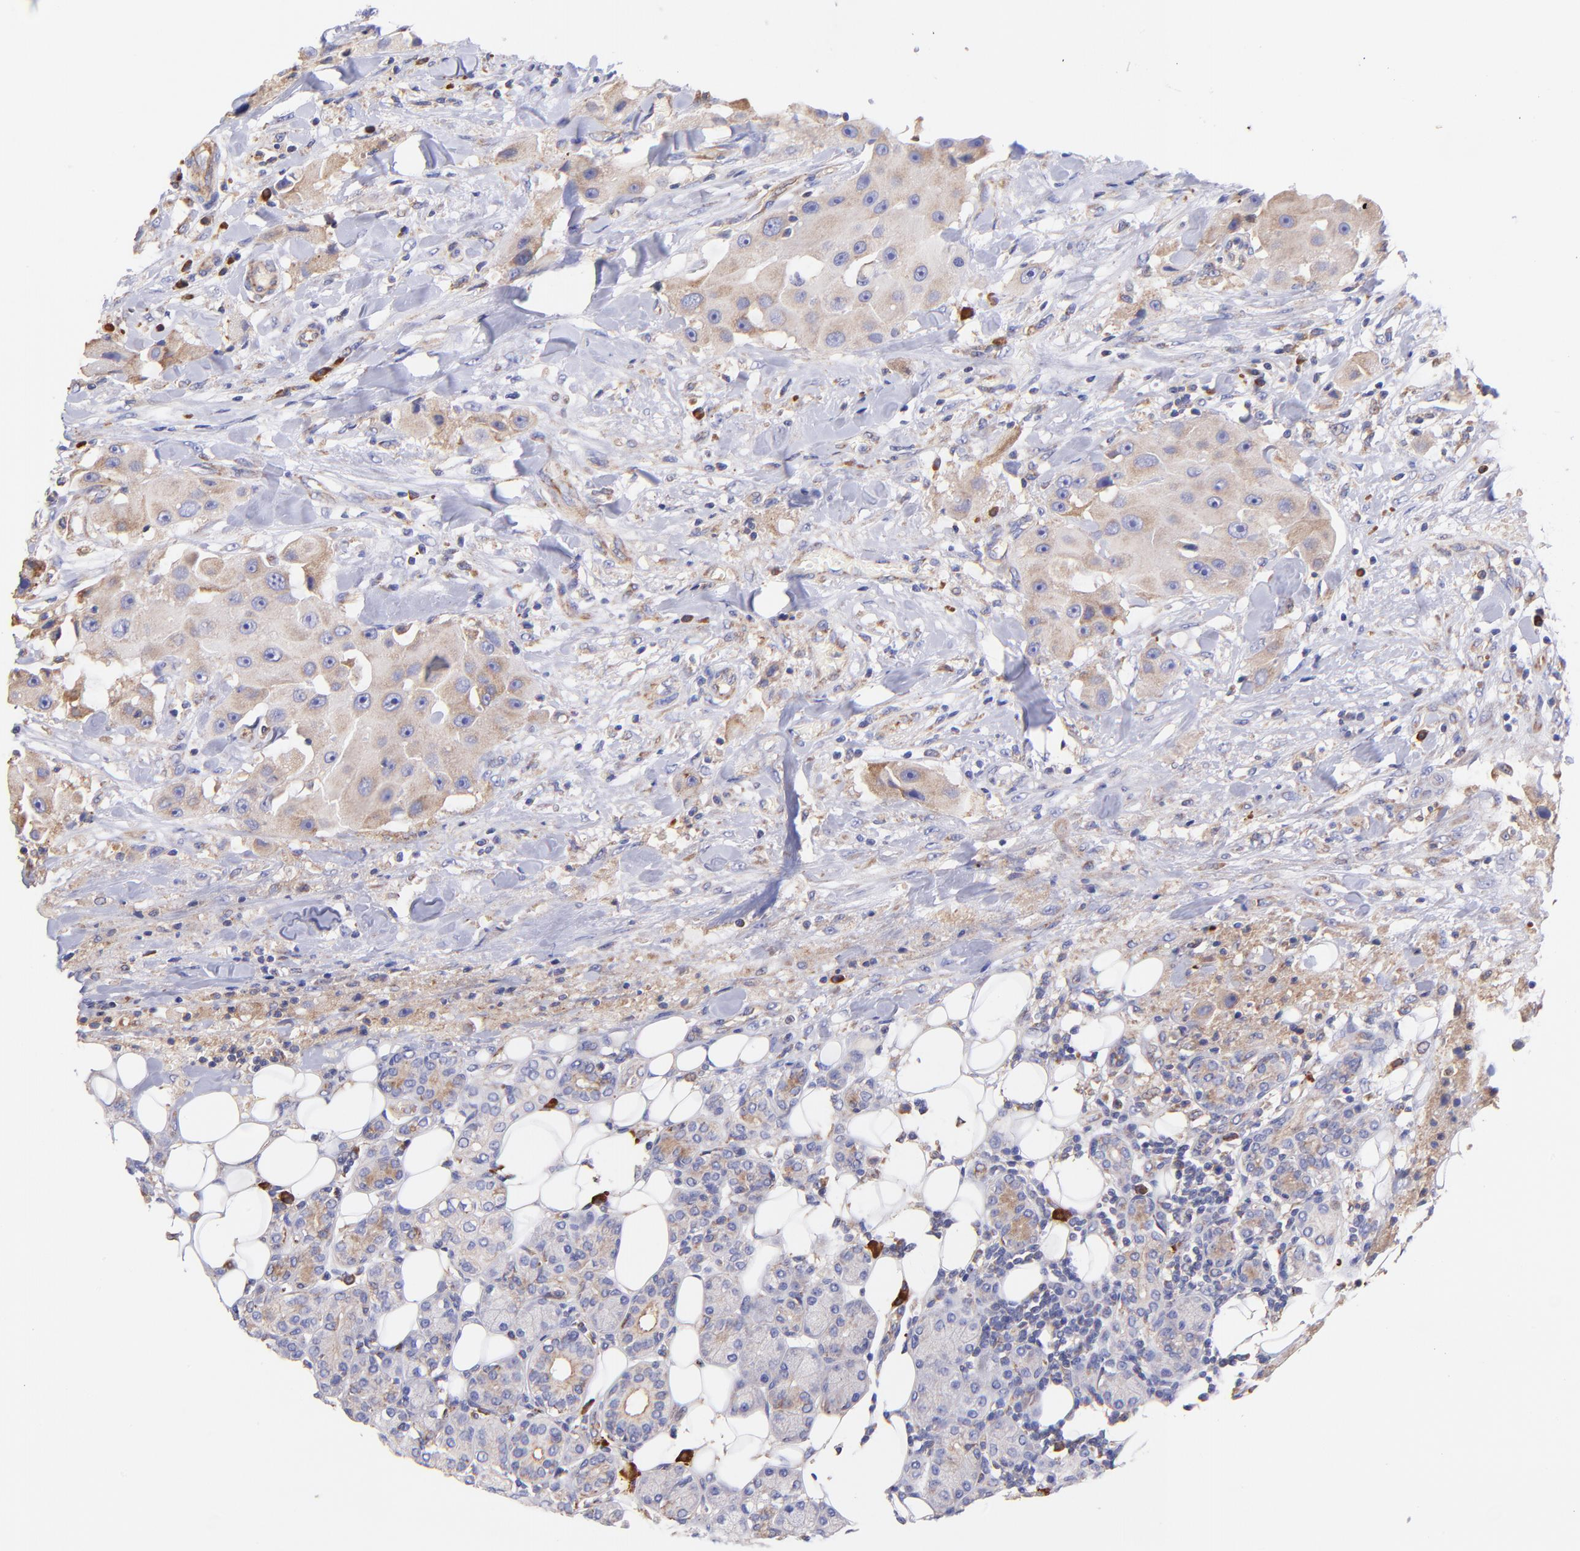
{"staining": {"intensity": "weak", "quantity": ">75%", "location": "cytoplasmic/membranous"}, "tissue": "head and neck cancer", "cell_type": "Tumor cells", "image_type": "cancer", "snomed": [{"axis": "morphology", "description": "Normal tissue, NOS"}, {"axis": "morphology", "description": "Adenocarcinoma, NOS"}, {"axis": "topography", "description": "Salivary gland"}, {"axis": "topography", "description": "Head-Neck"}], "caption": "There is low levels of weak cytoplasmic/membranous staining in tumor cells of head and neck cancer (adenocarcinoma), as demonstrated by immunohistochemical staining (brown color).", "gene": "PREX1", "patient": {"sex": "male", "age": 80}}